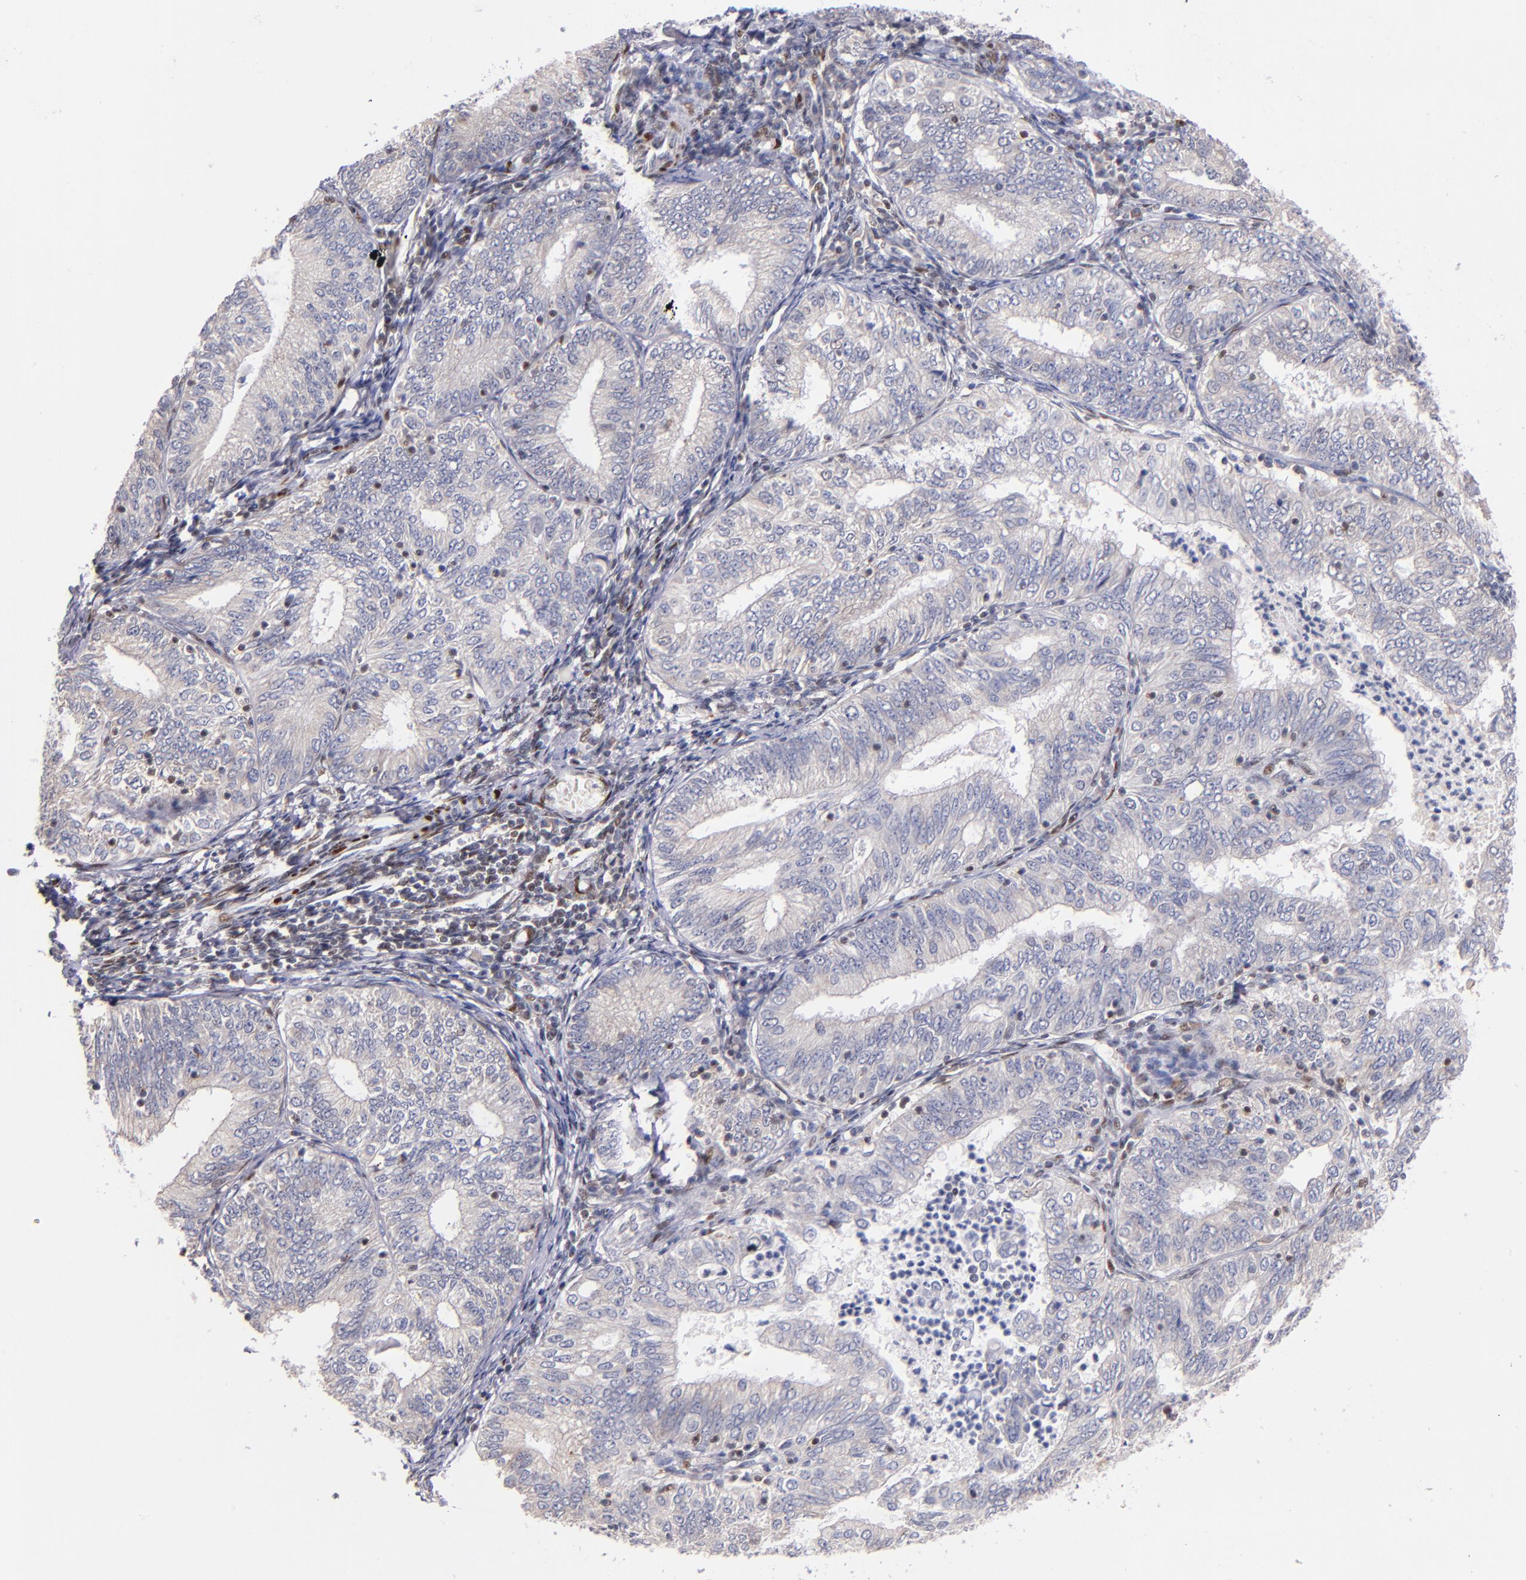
{"staining": {"intensity": "negative", "quantity": "none", "location": "none"}, "tissue": "endometrial cancer", "cell_type": "Tumor cells", "image_type": "cancer", "snomed": [{"axis": "morphology", "description": "Adenocarcinoma, NOS"}, {"axis": "topography", "description": "Endometrium"}], "caption": "A histopathology image of human endometrial adenocarcinoma is negative for staining in tumor cells.", "gene": "SRF", "patient": {"sex": "female", "age": 69}}